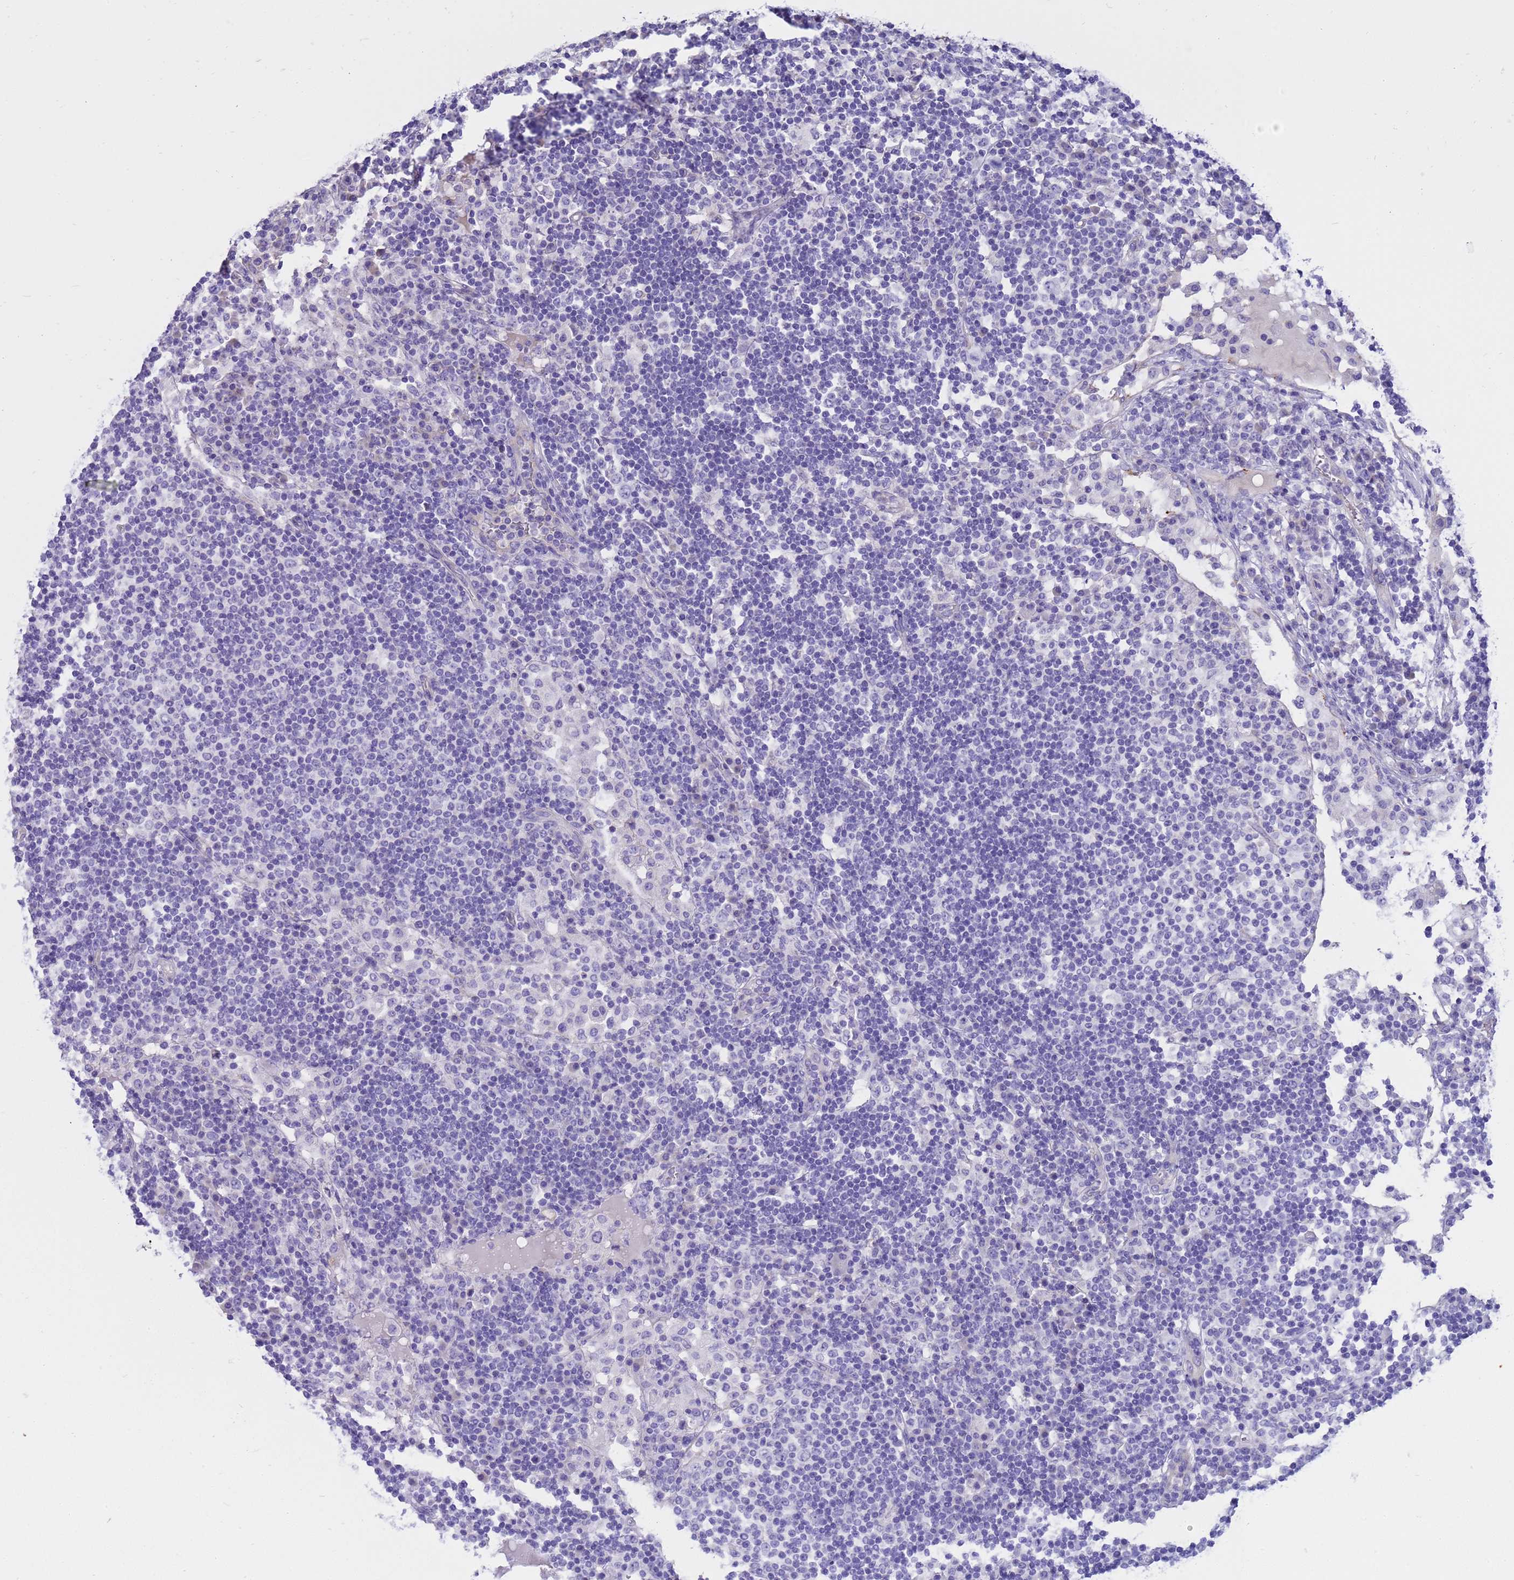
{"staining": {"intensity": "negative", "quantity": "none", "location": "none"}, "tissue": "lymph node", "cell_type": "Germinal center cells", "image_type": "normal", "snomed": [{"axis": "morphology", "description": "Normal tissue, NOS"}, {"axis": "topography", "description": "Lymph node"}], "caption": "DAB (3,3'-diaminobenzidine) immunohistochemical staining of unremarkable human lymph node reveals no significant positivity in germinal center cells.", "gene": "RIPPLY2", "patient": {"sex": "female", "age": 53}}